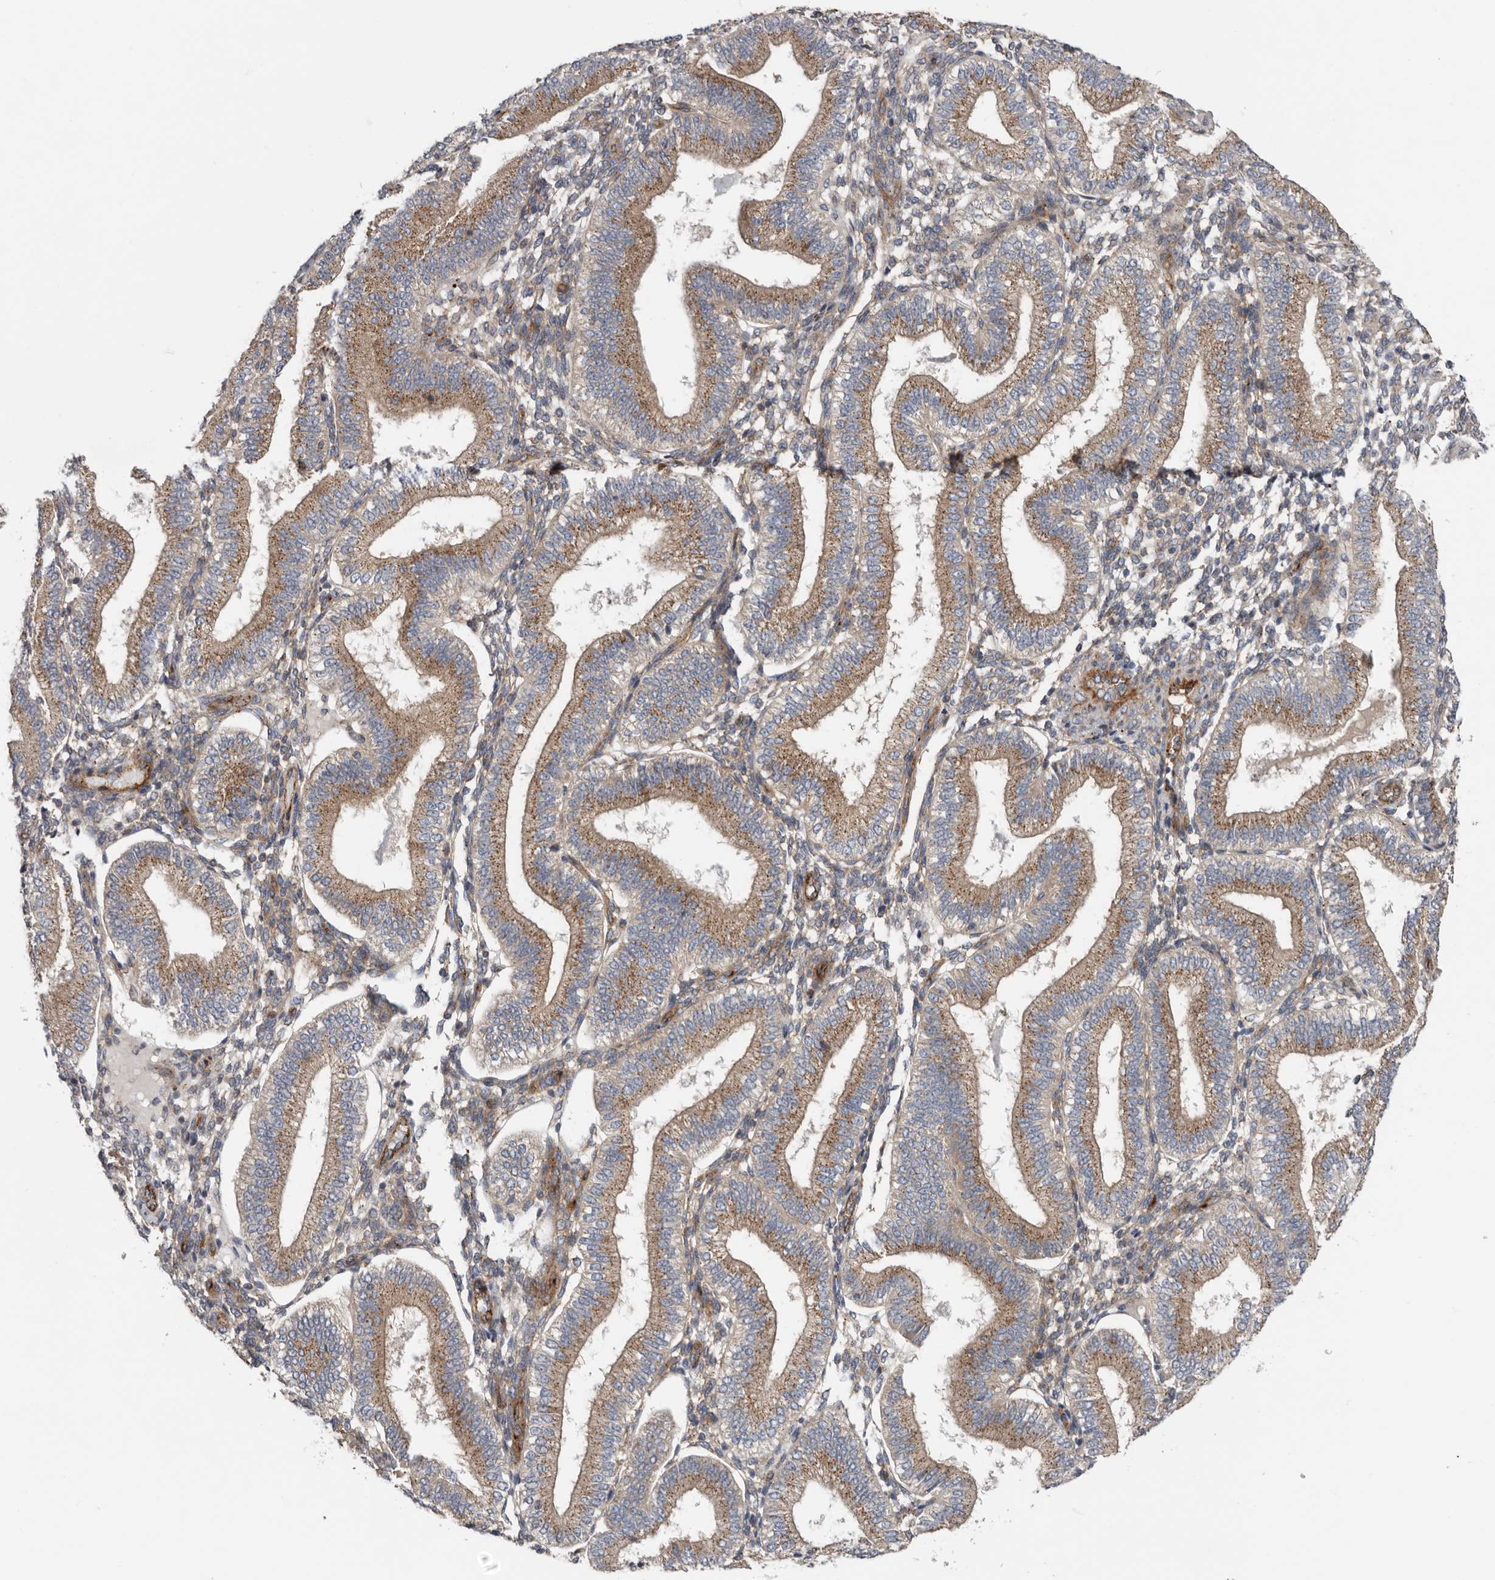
{"staining": {"intensity": "moderate", "quantity": "25%-75%", "location": "cytoplasmic/membranous"}, "tissue": "endometrium", "cell_type": "Cells in endometrial stroma", "image_type": "normal", "snomed": [{"axis": "morphology", "description": "Normal tissue, NOS"}, {"axis": "topography", "description": "Endometrium"}], "caption": "This micrograph shows IHC staining of normal human endometrium, with medium moderate cytoplasmic/membranous expression in about 25%-75% of cells in endometrial stroma.", "gene": "LUZP1", "patient": {"sex": "female", "age": 39}}